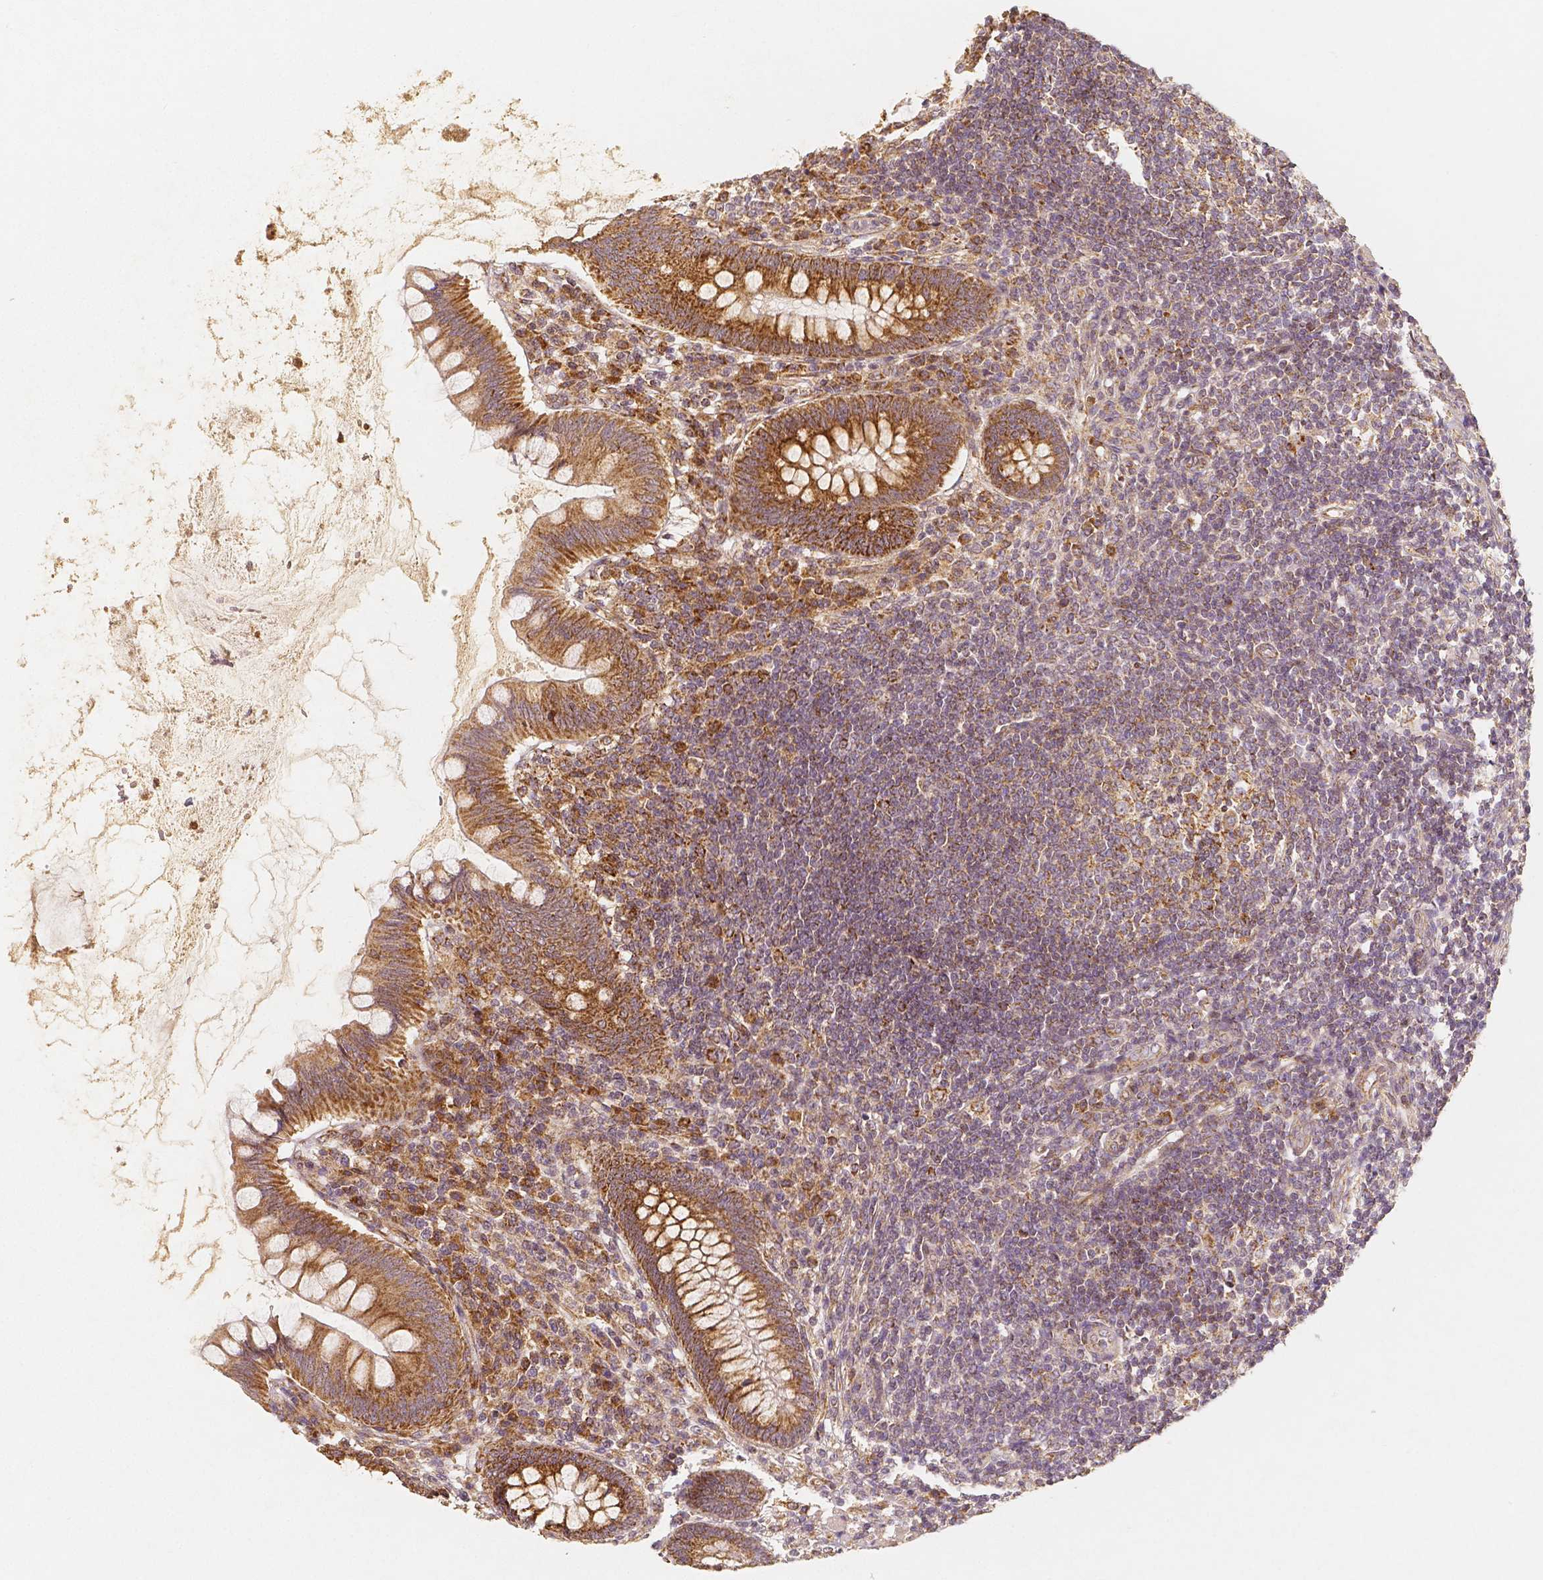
{"staining": {"intensity": "strong", "quantity": ">75%", "location": "cytoplasmic/membranous"}, "tissue": "appendix", "cell_type": "Glandular cells", "image_type": "normal", "snomed": [{"axis": "morphology", "description": "Normal tissue, NOS"}, {"axis": "topography", "description": "Appendix"}], "caption": "Strong cytoplasmic/membranous protein positivity is appreciated in about >75% of glandular cells in appendix. The staining was performed using DAB, with brown indicating positive protein expression. Nuclei are stained blue with hematoxylin.", "gene": "PGAM5", "patient": {"sex": "female", "age": 57}}